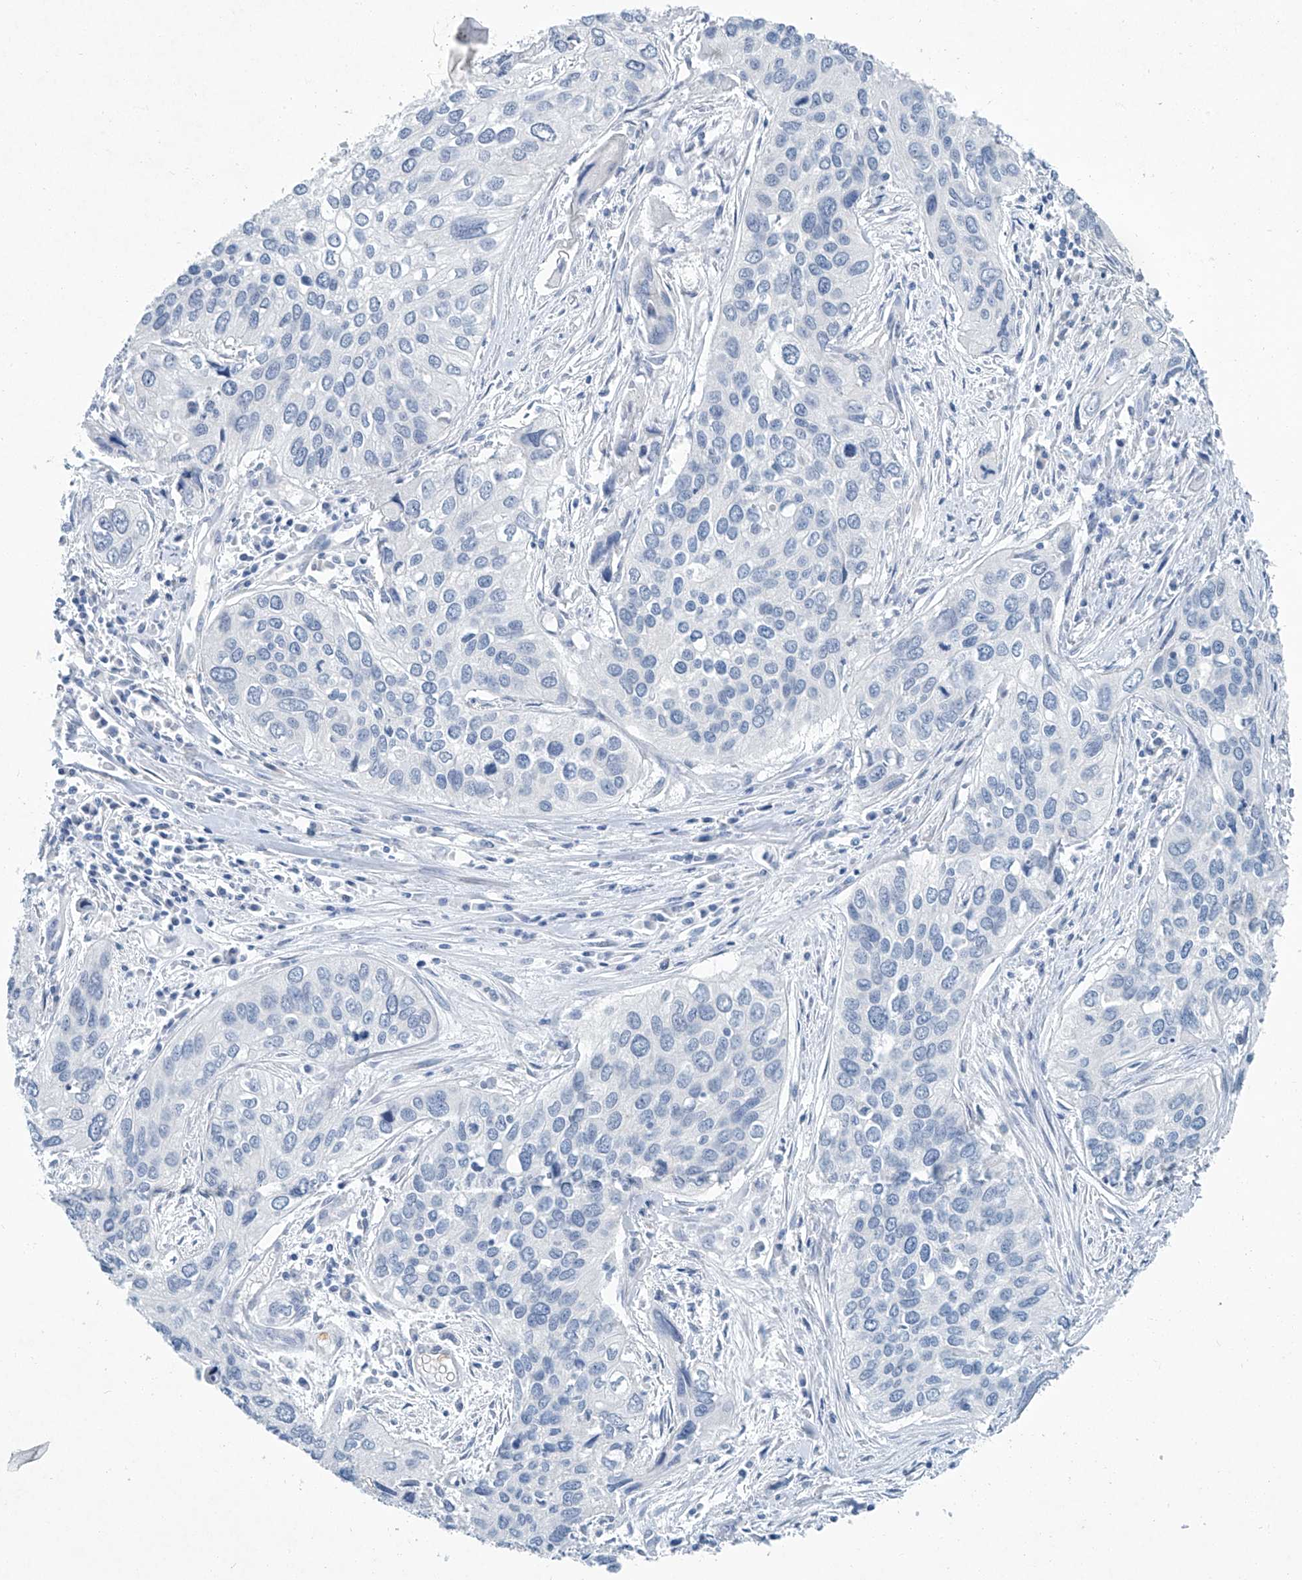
{"staining": {"intensity": "negative", "quantity": "none", "location": "none"}, "tissue": "cervical cancer", "cell_type": "Tumor cells", "image_type": "cancer", "snomed": [{"axis": "morphology", "description": "Squamous cell carcinoma, NOS"}, {"axis": "topography", "description": "Cervix"}], "caption": "High magnification brightfield microscopy of cervical cancer (squamous cell carcinoma) stained with DAB (3,3'-diaminobenzidine) (brown) and counterstained with hematoxylin (blue): tumor cells show no significant expression. The staining was performed using DAB (3,3'-diaminobenzidine) to visualize the protein expression in brown, while the nuclei were stained in blue with hematoxylin (Magnification: 20x).", "gene": "CYP2A7", "patient": {"sex": "female", "age": 55}}